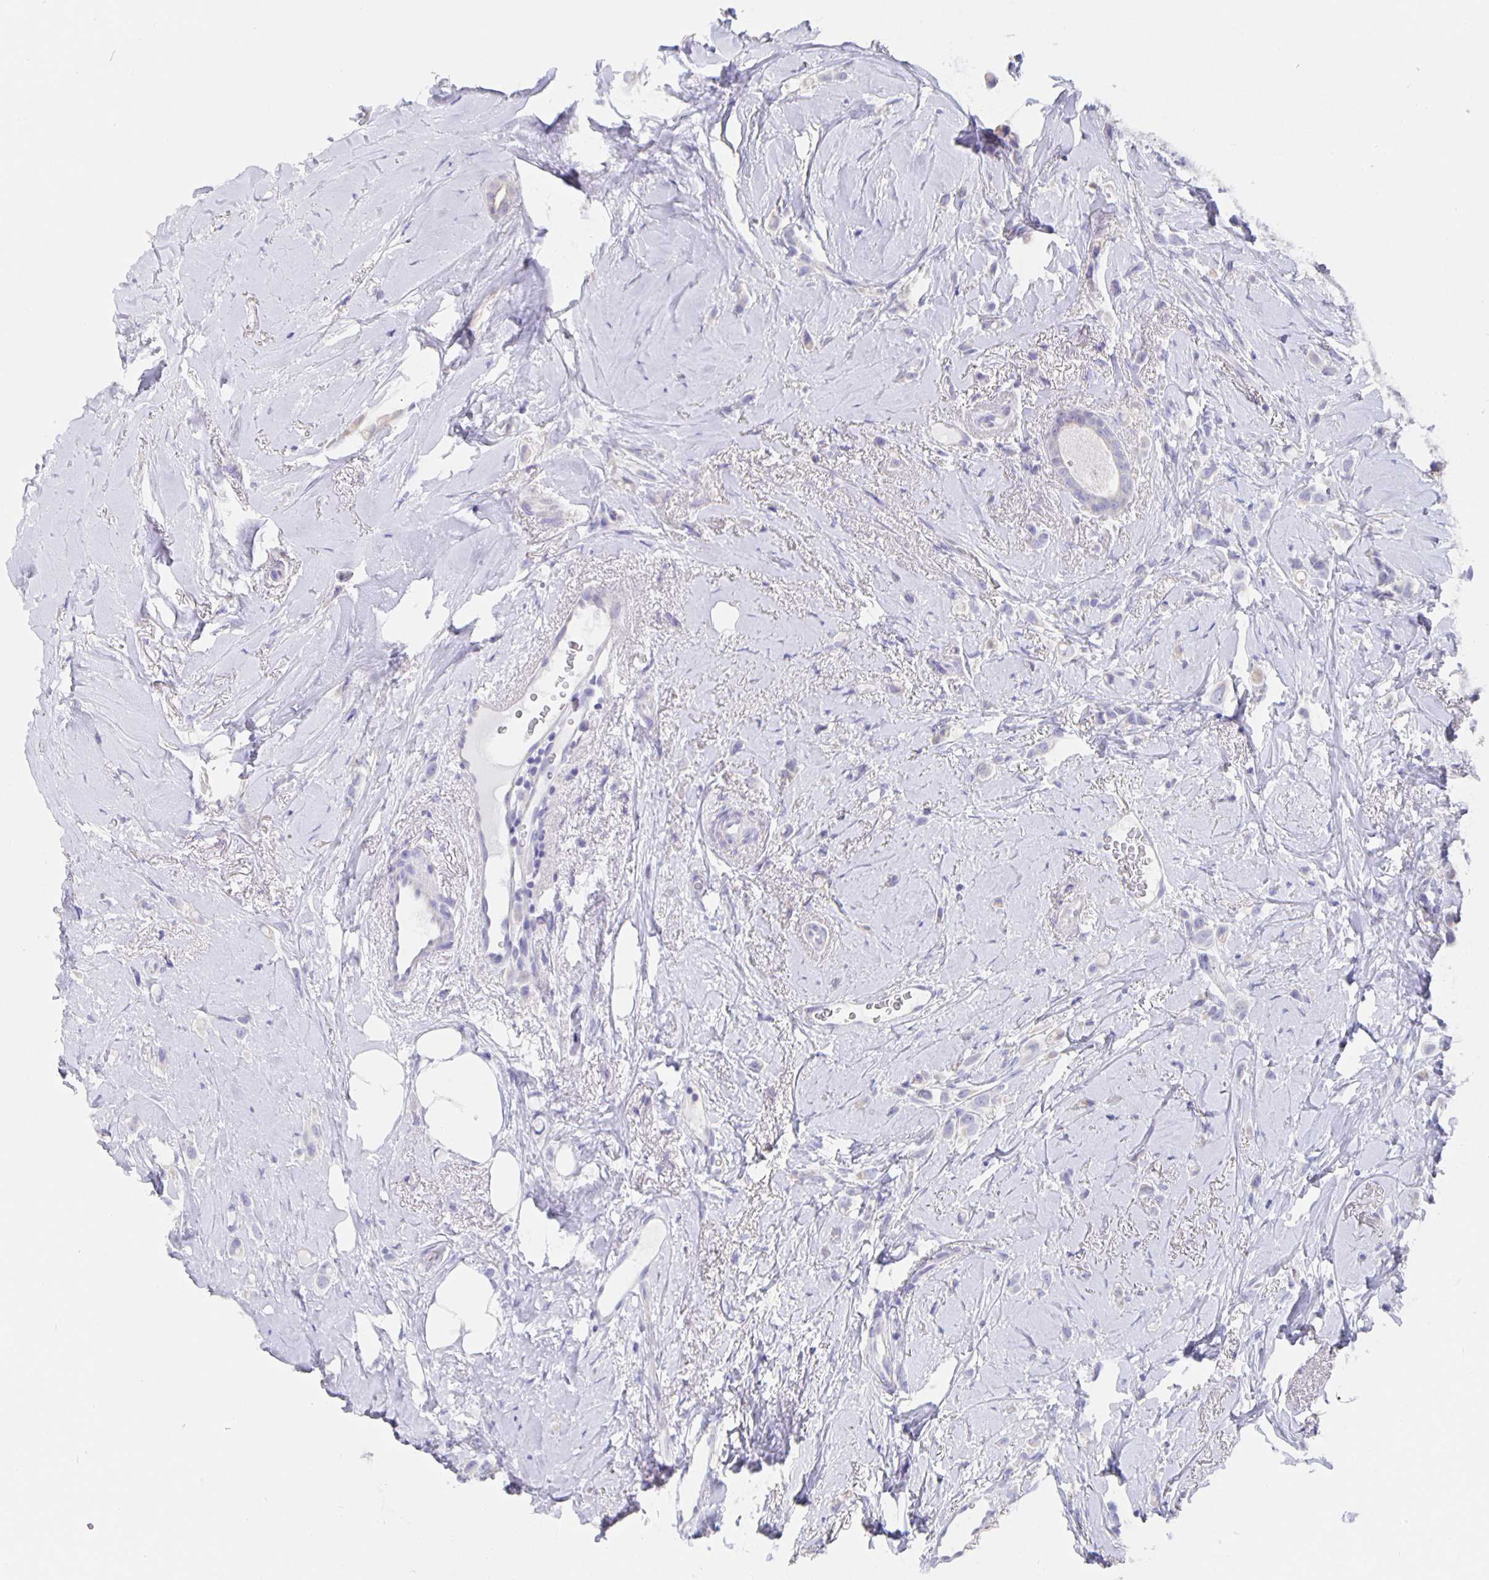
{"staining": {"intensity": "negative", "quantity": "none", "location": "none"}, "tissue": "breast cancer", "cell_type": "Tumor cells", "image_type": "cancer", "snomed": [{"axis": "morphology", "description": "Lobular carcinoma"}, {"axis": "topography", "description": "Breast"}], "caption": "DAB (3,3'-diaminobenzidine) immunohistochemical staining of breast lobular carcinoma exhibits no significant staining in tumor cells. Brightfield microscopy of immunohistochemistry stained with DAB (brown) and hematoxylin (blue), captured at high magnification.", "gene": "CFAP74", "patient": {"sex": "female", "age": 66}}